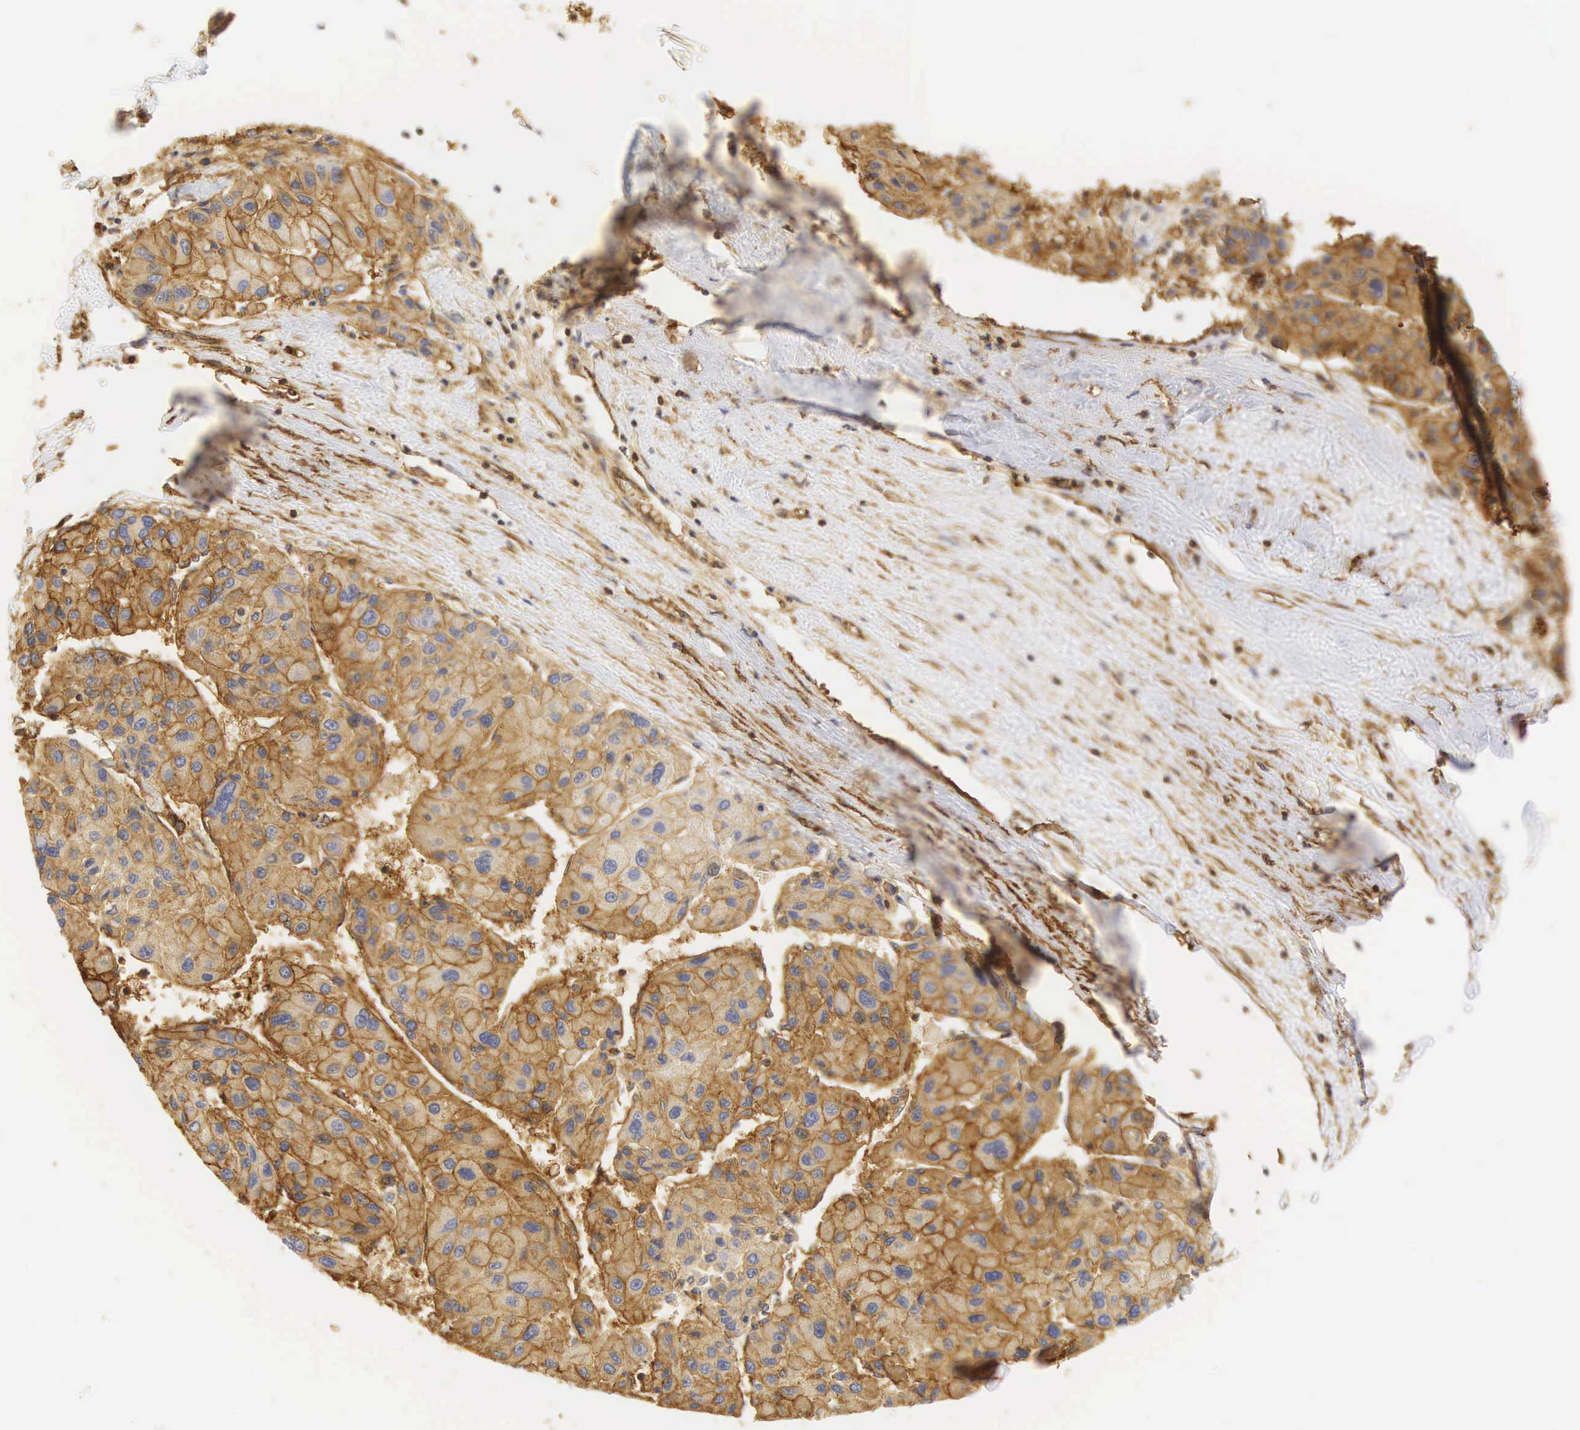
{"staining": {"intensity": "moderate", "quantity": "25%-75%", "location": "cytoplasmic/membranous"}, "tissue": "liver cancer", "cell_type": "Tumor cells", "image_type": "cancer", "snomed": [{"axis": "morphology", "description": "Carcinoma, Hepatocellular, NOS"}, {"axis": "topography", "description": "Liver"}], "caption": "A brown stain highlights moderate cytoplasmic/membranous expression of a protein in liver cancer (hepatocellular carcinoma) tumor cells.", "gene": "CD99", "patient": {"sex": "male", "age": 64}}